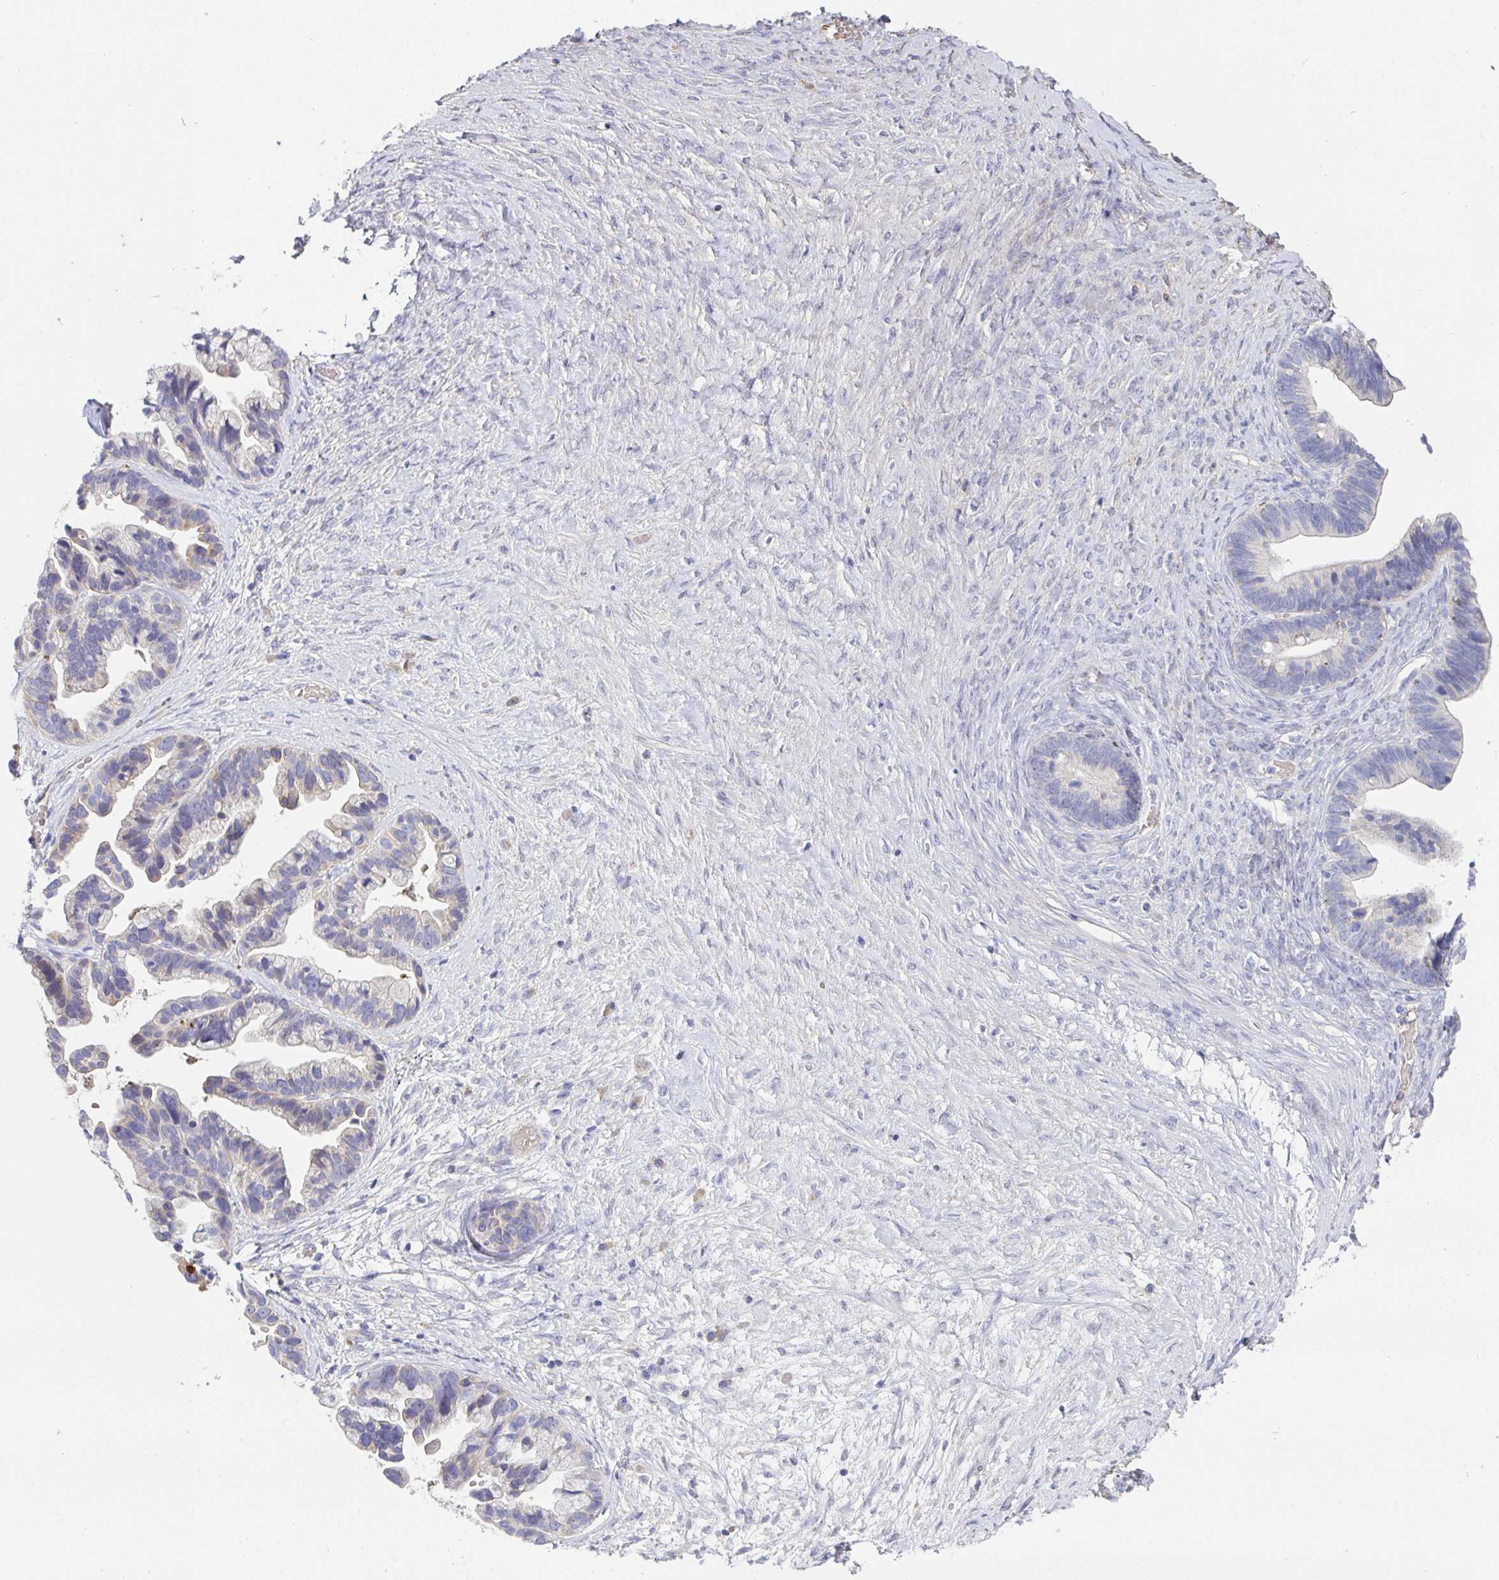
{"staining": {"intensity": "weak", "quantity": "<25%", "location": "cytoplasmic/membranous"}, "tissue": "ovarian cancer", "cell_type": "Tumor cells", "image_type": "cancer", "snomed": [{"axis": "morphology", "description": "Cystadenocarcinoma, serous, NOS"}, {"axis": "topography", "description": "Ovary"}], "caption": "Tumor cells show no significant expression in ovarian serous cystadenocarcinoma.", "gene": "ANO5", "patient": {"sex": "female", "age": 56}}